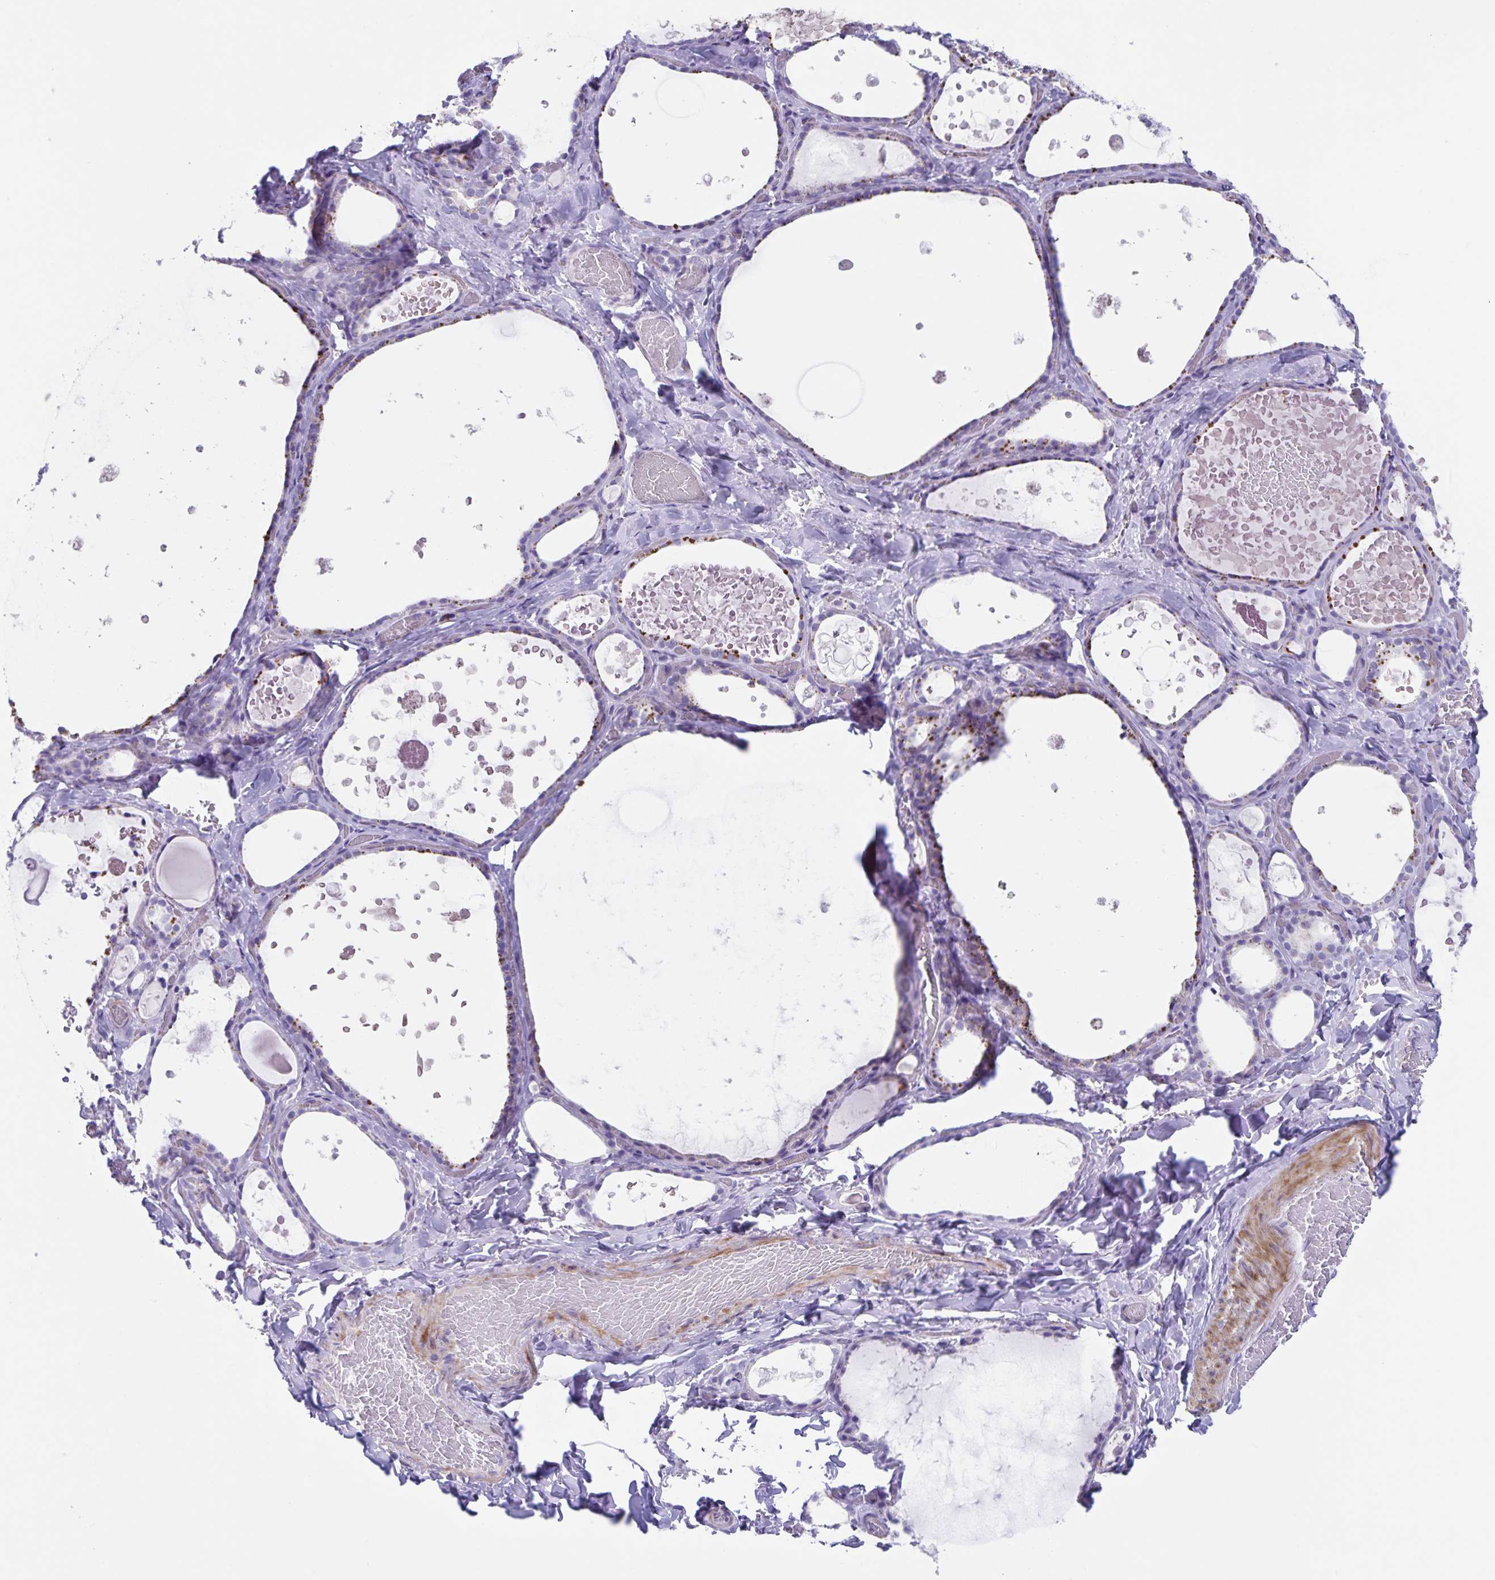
{"staining": {"intensity": "negative", "quantity": "none", "location": "none"}, "tissue": "thyroid gland", "cell_type": "Glandular cells", "image_type": "normal", "snomed": [{"axis": "morphology", "description": "Normal tissue, NOS"}, {"axis": "topography", "description": "Thyroid gland"}], "caption": "IHC of unremarkable thyroid gland reveals no staining in glandular cells. (Brightfield microscopy of DAB (3,3'-diaminobenzidine) immunohistochemistry at high magnification).", "gene": "C11orf42", "patient": {"sex": "female", "age": 56}}